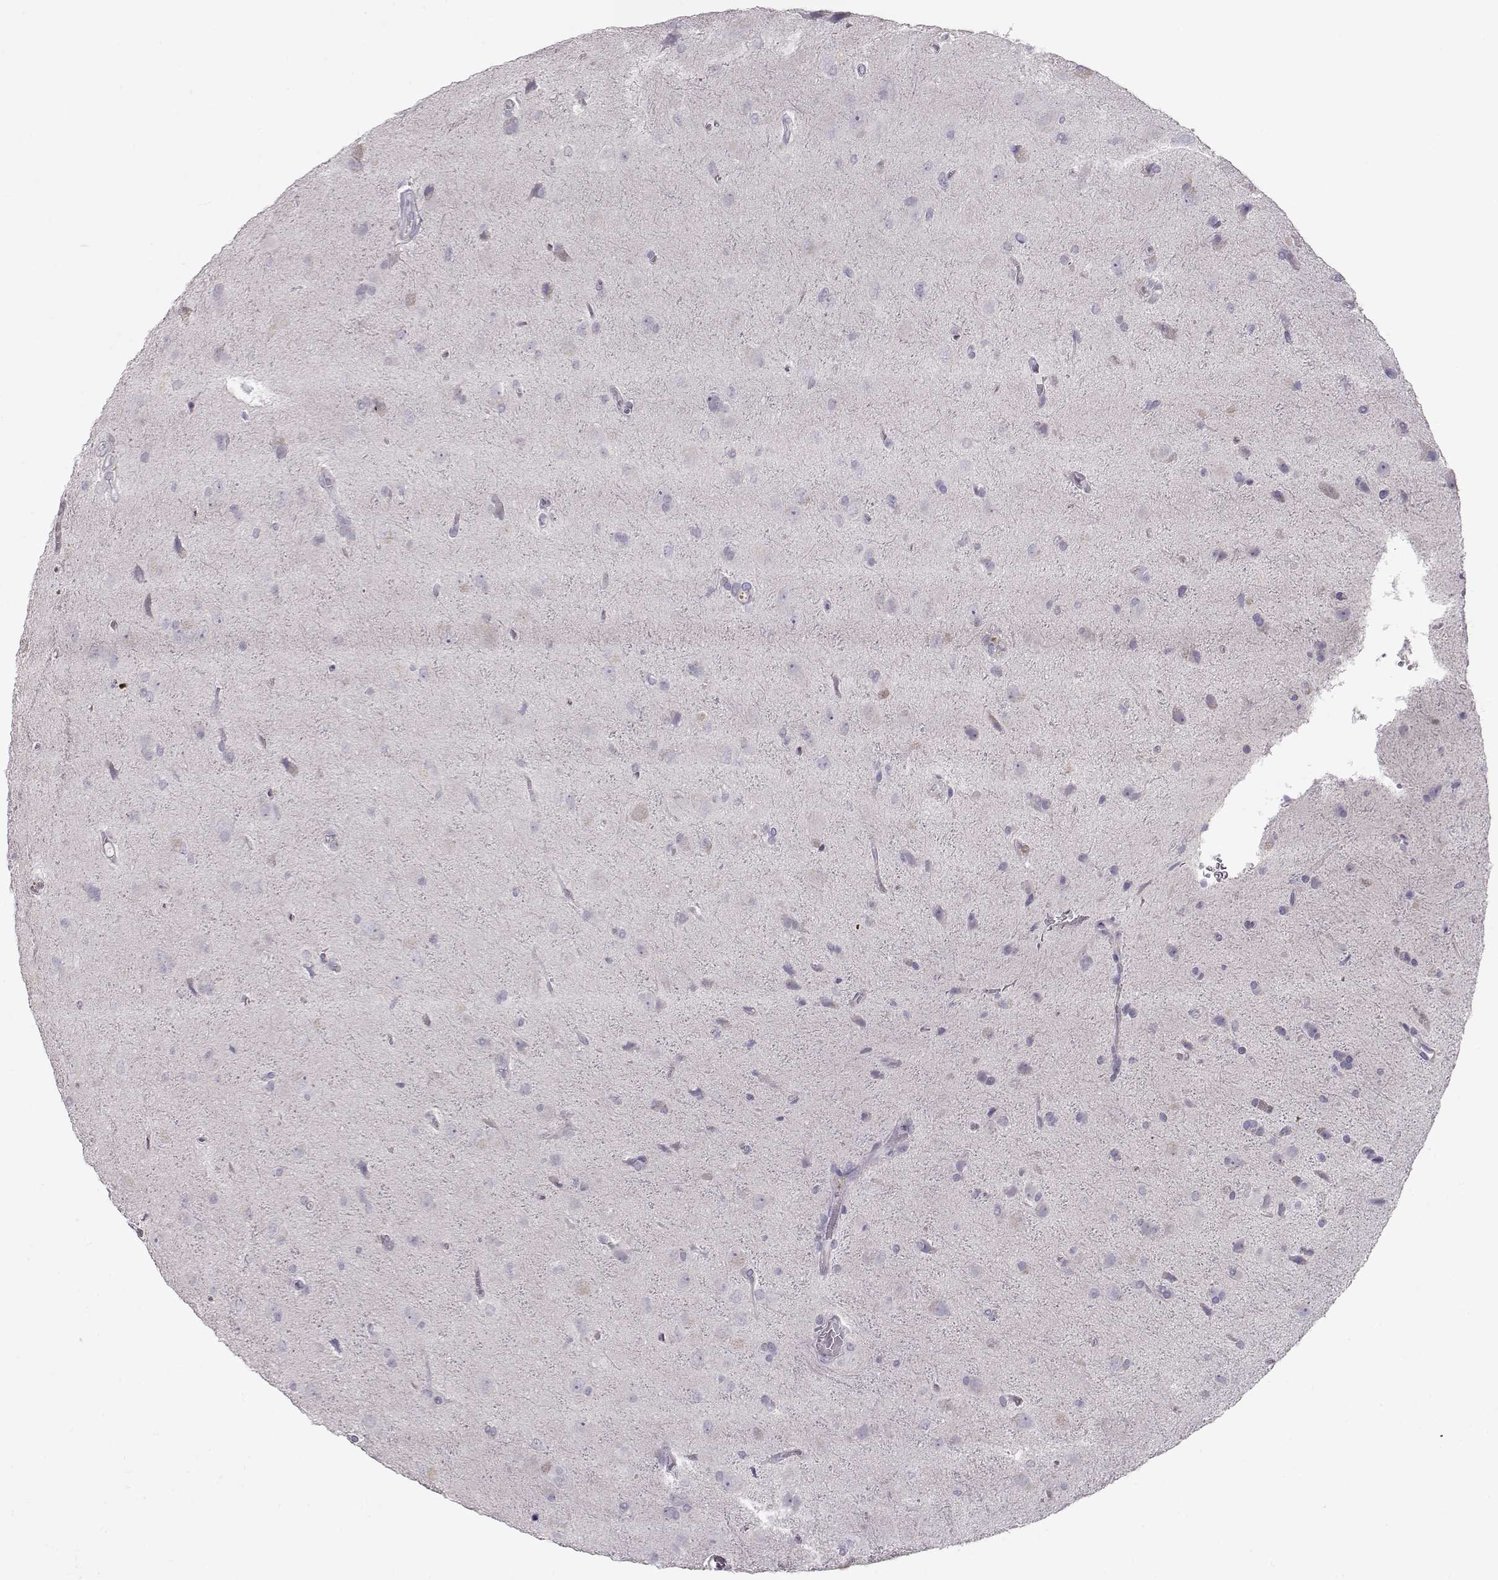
{"staining": {"intensity": "negative", "quantity": "none", "location": "none"}, "tissue": "glioma", "cell_type": "Tumor cells", "image_type": "cancer", "snomed": [{"axis": "morphology", "description": "Glioma, malignant, Low grade"}, {"axis": "topography", "description": "Brain"}], "caption": "Low-grade glioma (malignant) was stained to show a protein in brown. There is no significant expression in tumor cells. (DAB immunohistochemistry (IHC) visualized using brightfield microscopy, high magnification).", "gene": "GRK1", "patient": {"sex": "male", "age": 58}}